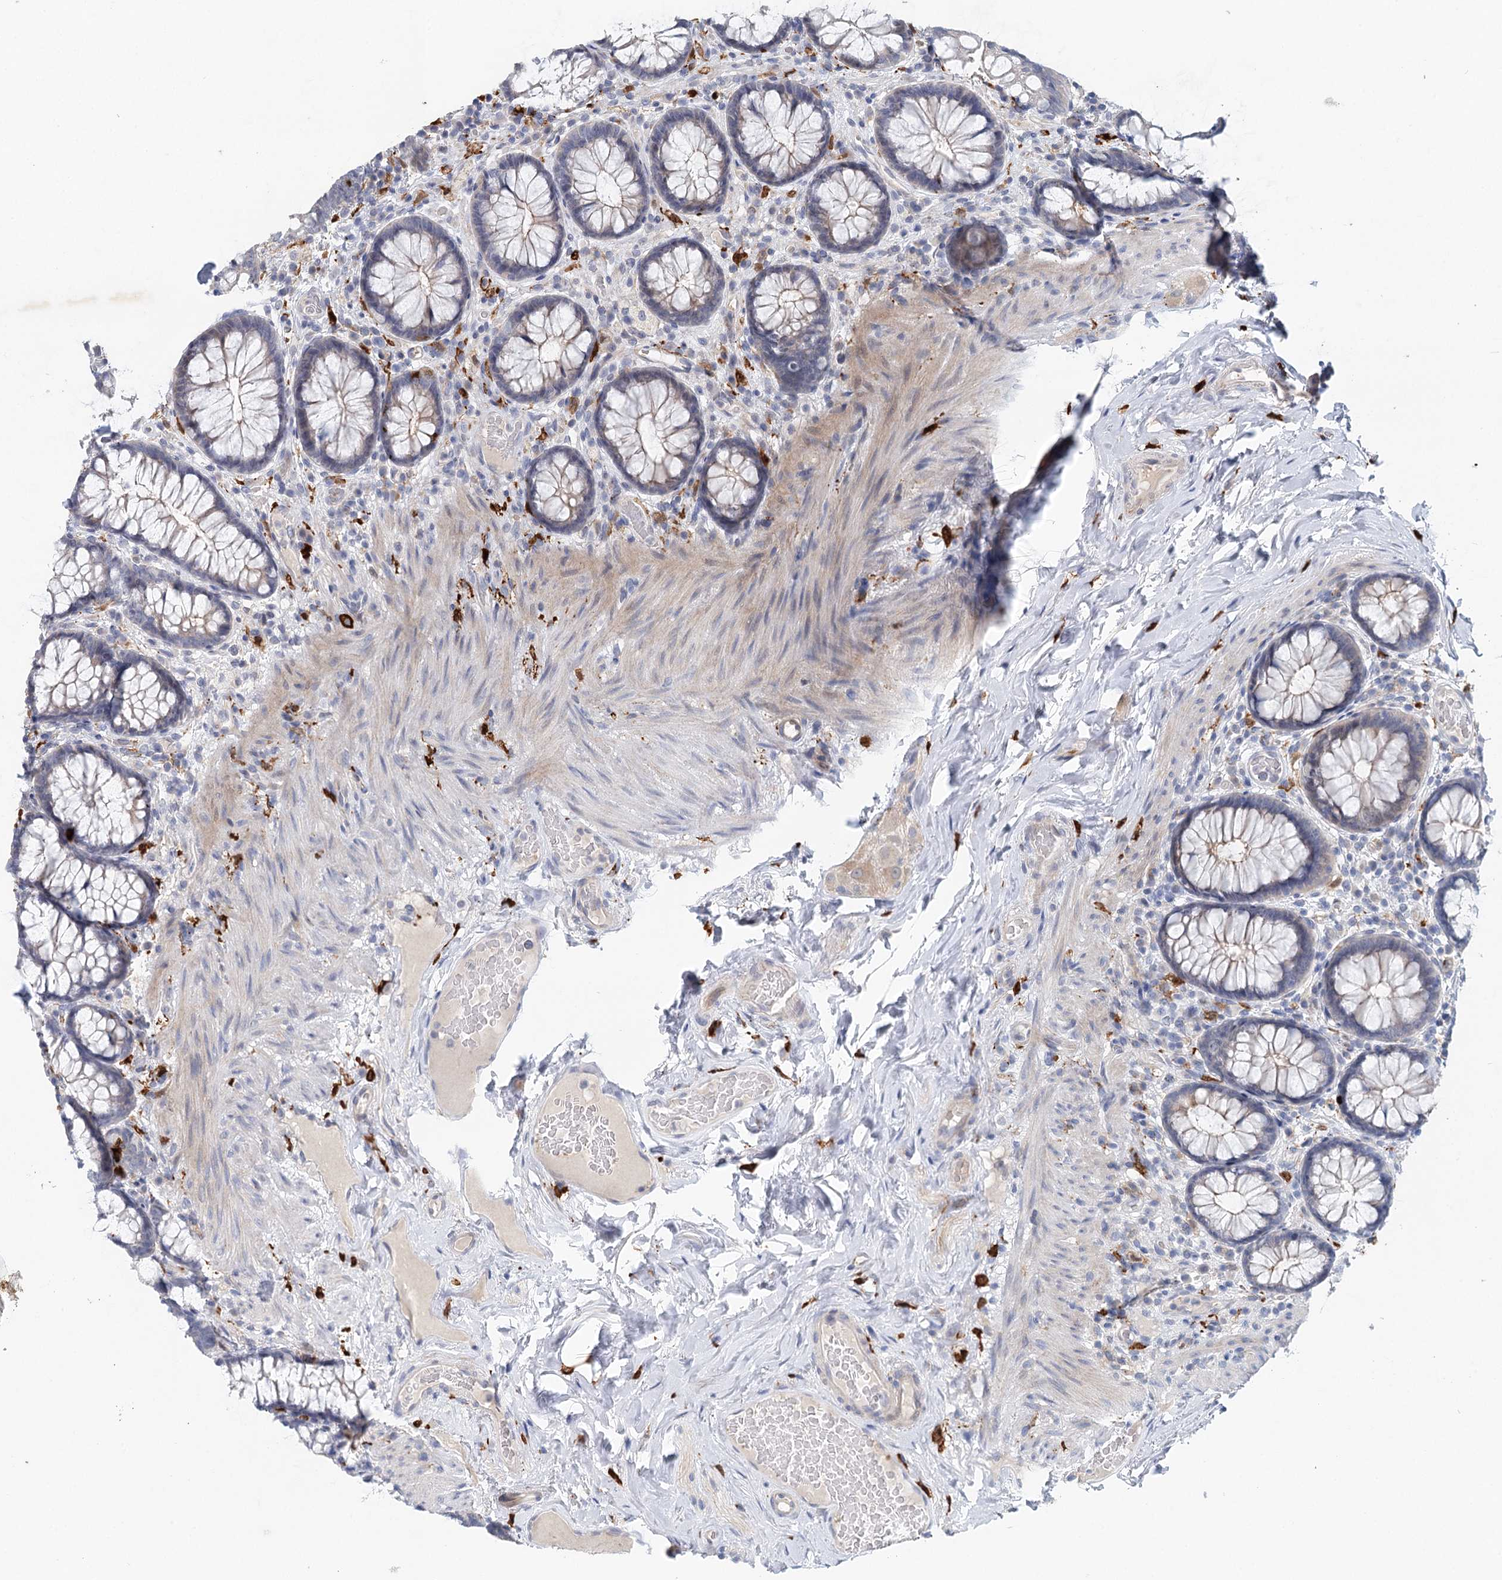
{"staining": {"intensity": "strong", "quantity": "<25%", "location": "cytoplasmic/membranous"}, "tissue": "rectum", "cell_type": "Glandular cells", "image_type": "normal", "snomed": [{"axis": "morphology", "description": "Normal tissue, NOS"}, {"axis": "topography", "description": "Rectum"}], "caption": "Immunohistochemistry (IHC) histopathology image of benign rectum: human rectum stained using IHC shows medium levels of strong protein expression localized specifically in the cytoplasmic/membranous of glandular cells, appearing as a cytoplasmic/membranous brown color.", "gene": "SLC19A3", "patient": {"sex": "male", "age": 83}}